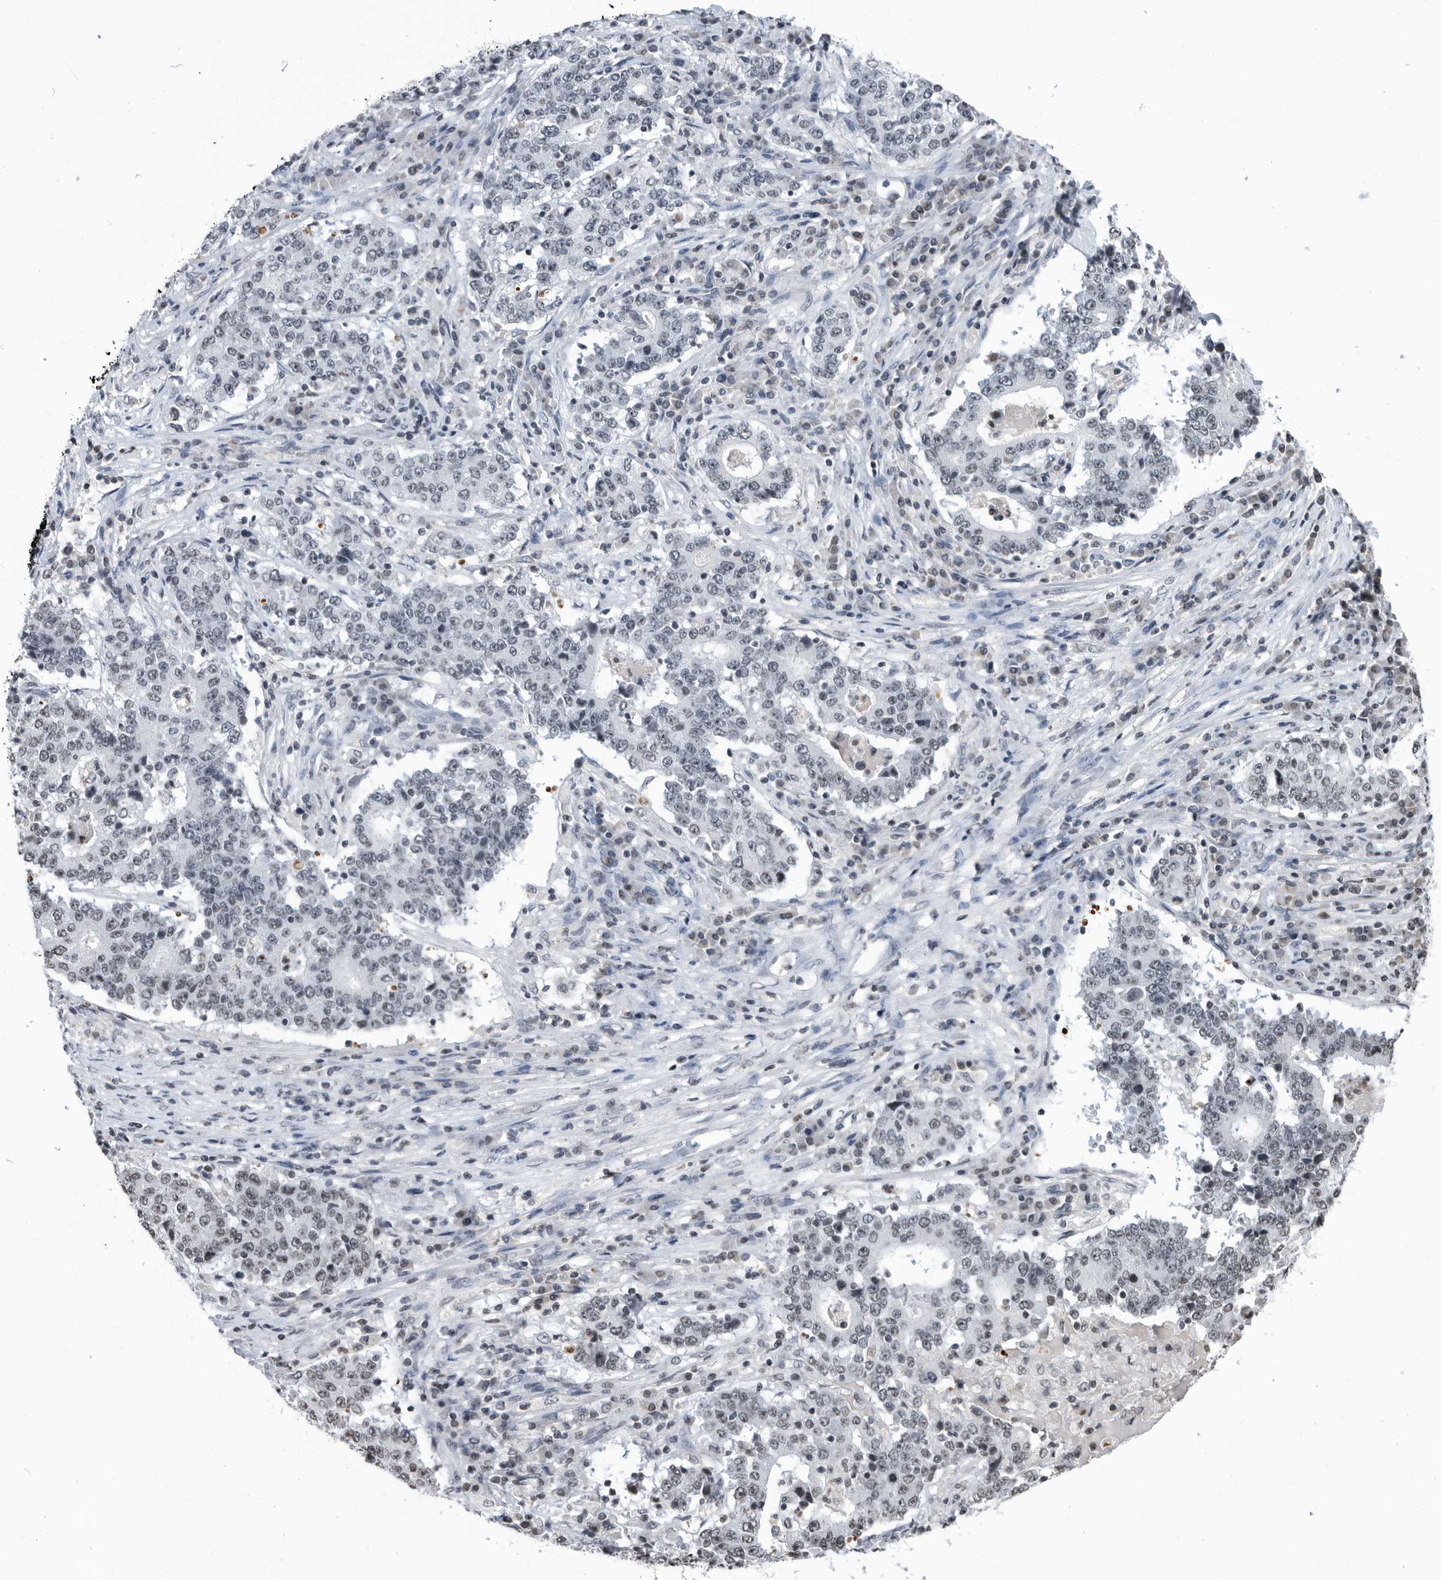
{"staining": {"intensity": "weak", "quantity": "25%-75%", "location": "nuclear"}, "tissue": "stomach cancer", "cell_type": "Tumor cells", "image_type": "cancer", "snomed": [{"axis": "morphology", "description": "Adenocarcinoma, NOS"}, {"axis": "topography", "description": "Stomach"}], "caption": "Immunohistochemistry histopathology image of neoplastic tissue: stomach cancer (adenocarcinoma) stained using immunohistochemistry (IHC) demonstrates low levels of weak protein expression localized specifically in the nuclear of tumor cells, appearing as a nuclear brown color.", "gene": "TSTD1", "patient": {"sex": "male", "age": 59}}